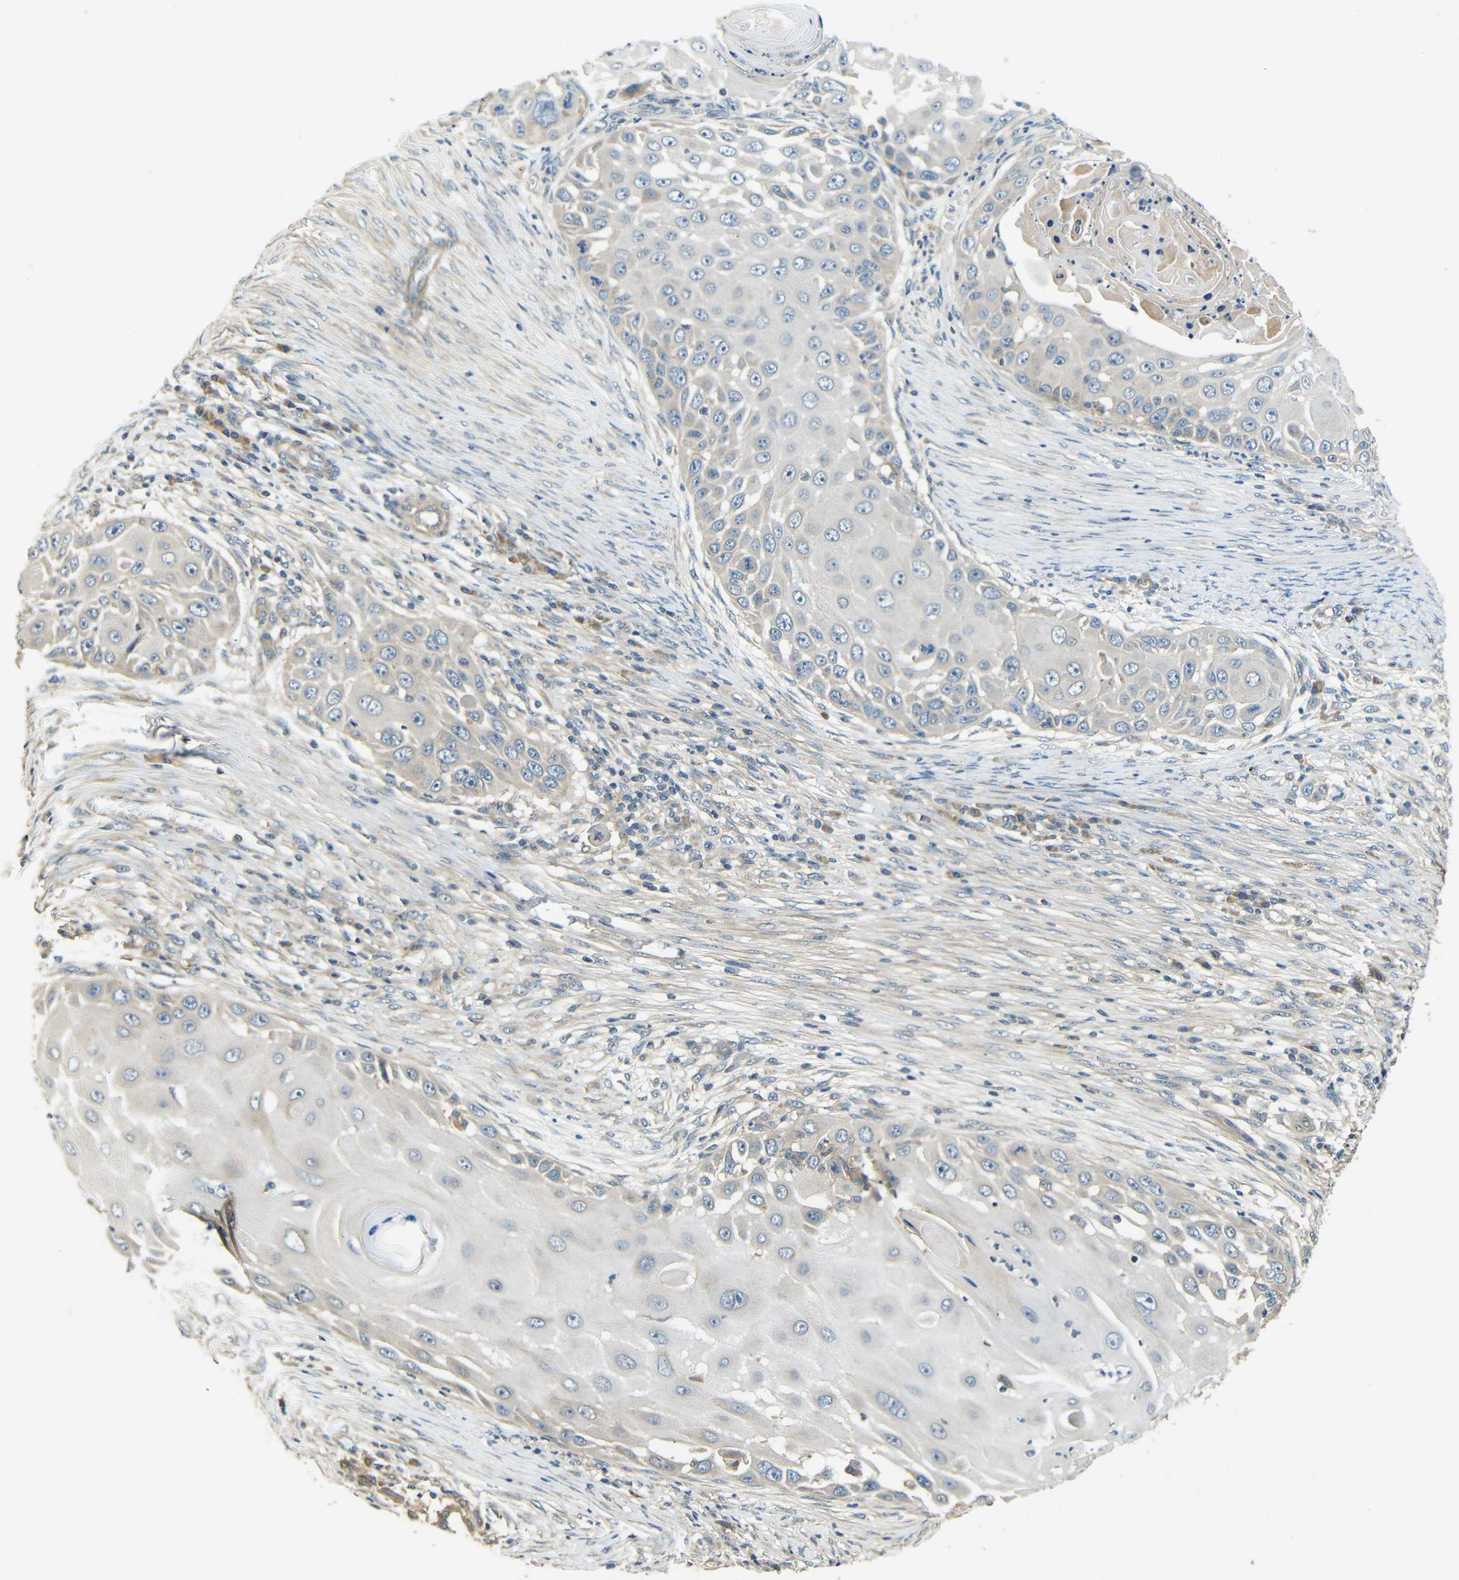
{"staining": {"intensity": "negative", "quantity": "none", "location": "none"}, "tissue": "skin cancer", "cell_type": "Tumor cells", "image_type": "cancer", "snomed": [{"axis": "morphology", "description": "Squamous cell carcinoma, NOS"}, {"axis": "topography", "description": "Skin"}], "caption": "Tumor cells are negative for protein expression in human skin cancer (squamous cell carcinoma).", "gene": "FNDC3A", "patient": {"sex": "female", "age": 44}}